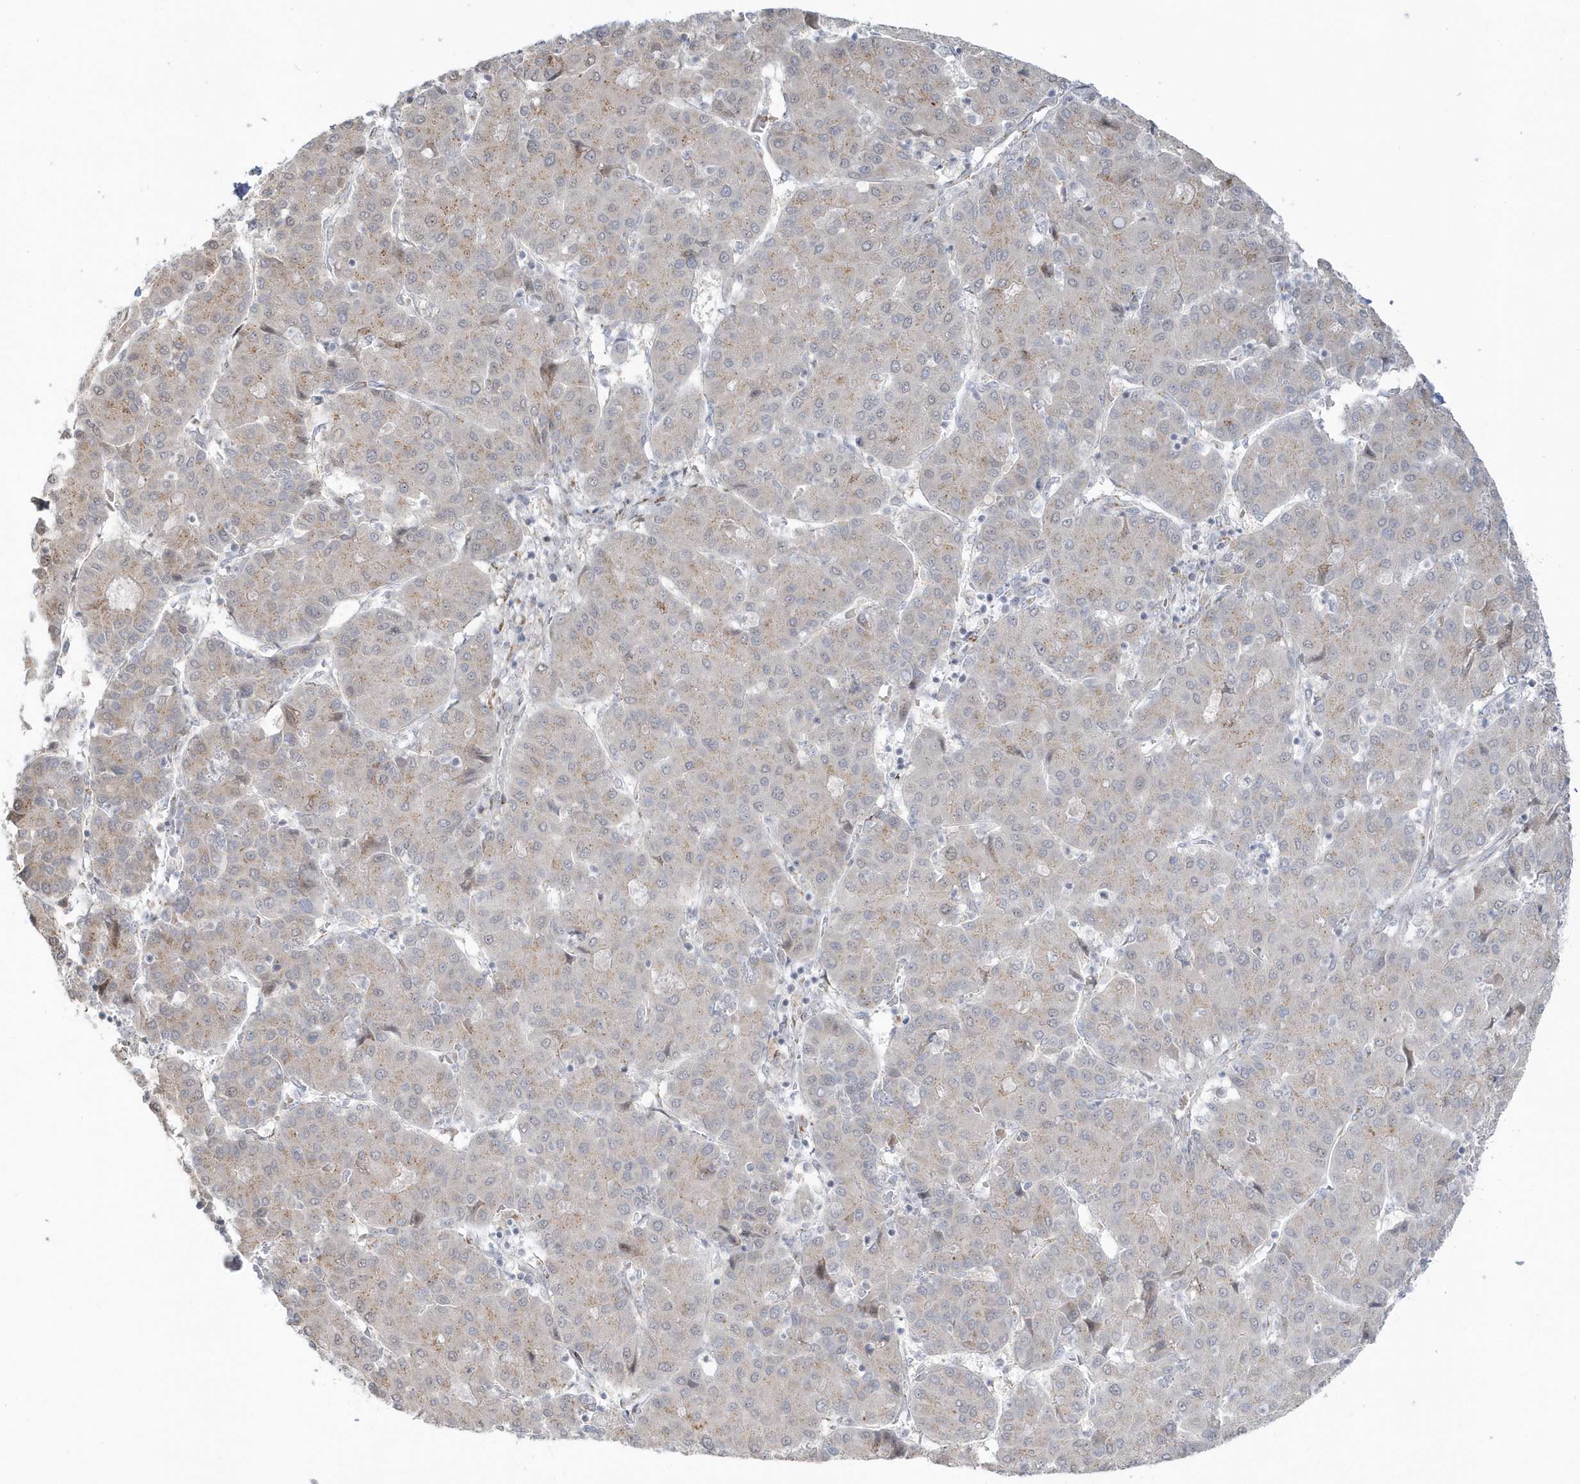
{"staining": {"intensity": "weak", "quantity": "<25%", "location": "cytoplasmic/membranous"}, "tissue": "liver cancer", "cell_type": "Tumor cells", "image_type": "cancer", "snomed": [{"axis": "morphology", "description": "Carcinoma, Hepatocellular, NOS"}, {"axis": "topography", "description": "Liver"}], "caption": "Photomicrograph shows no significant protein positivity in tumor cells of hepatocellular carcinoma (liver). The staining is performed using DAB (3,3'-diaminobenzidine) brown chromogen with nuclei counter-stained in using hematoxylin.", "gene": "DHFR", "patient": {"sex": "male", "age": 65}}